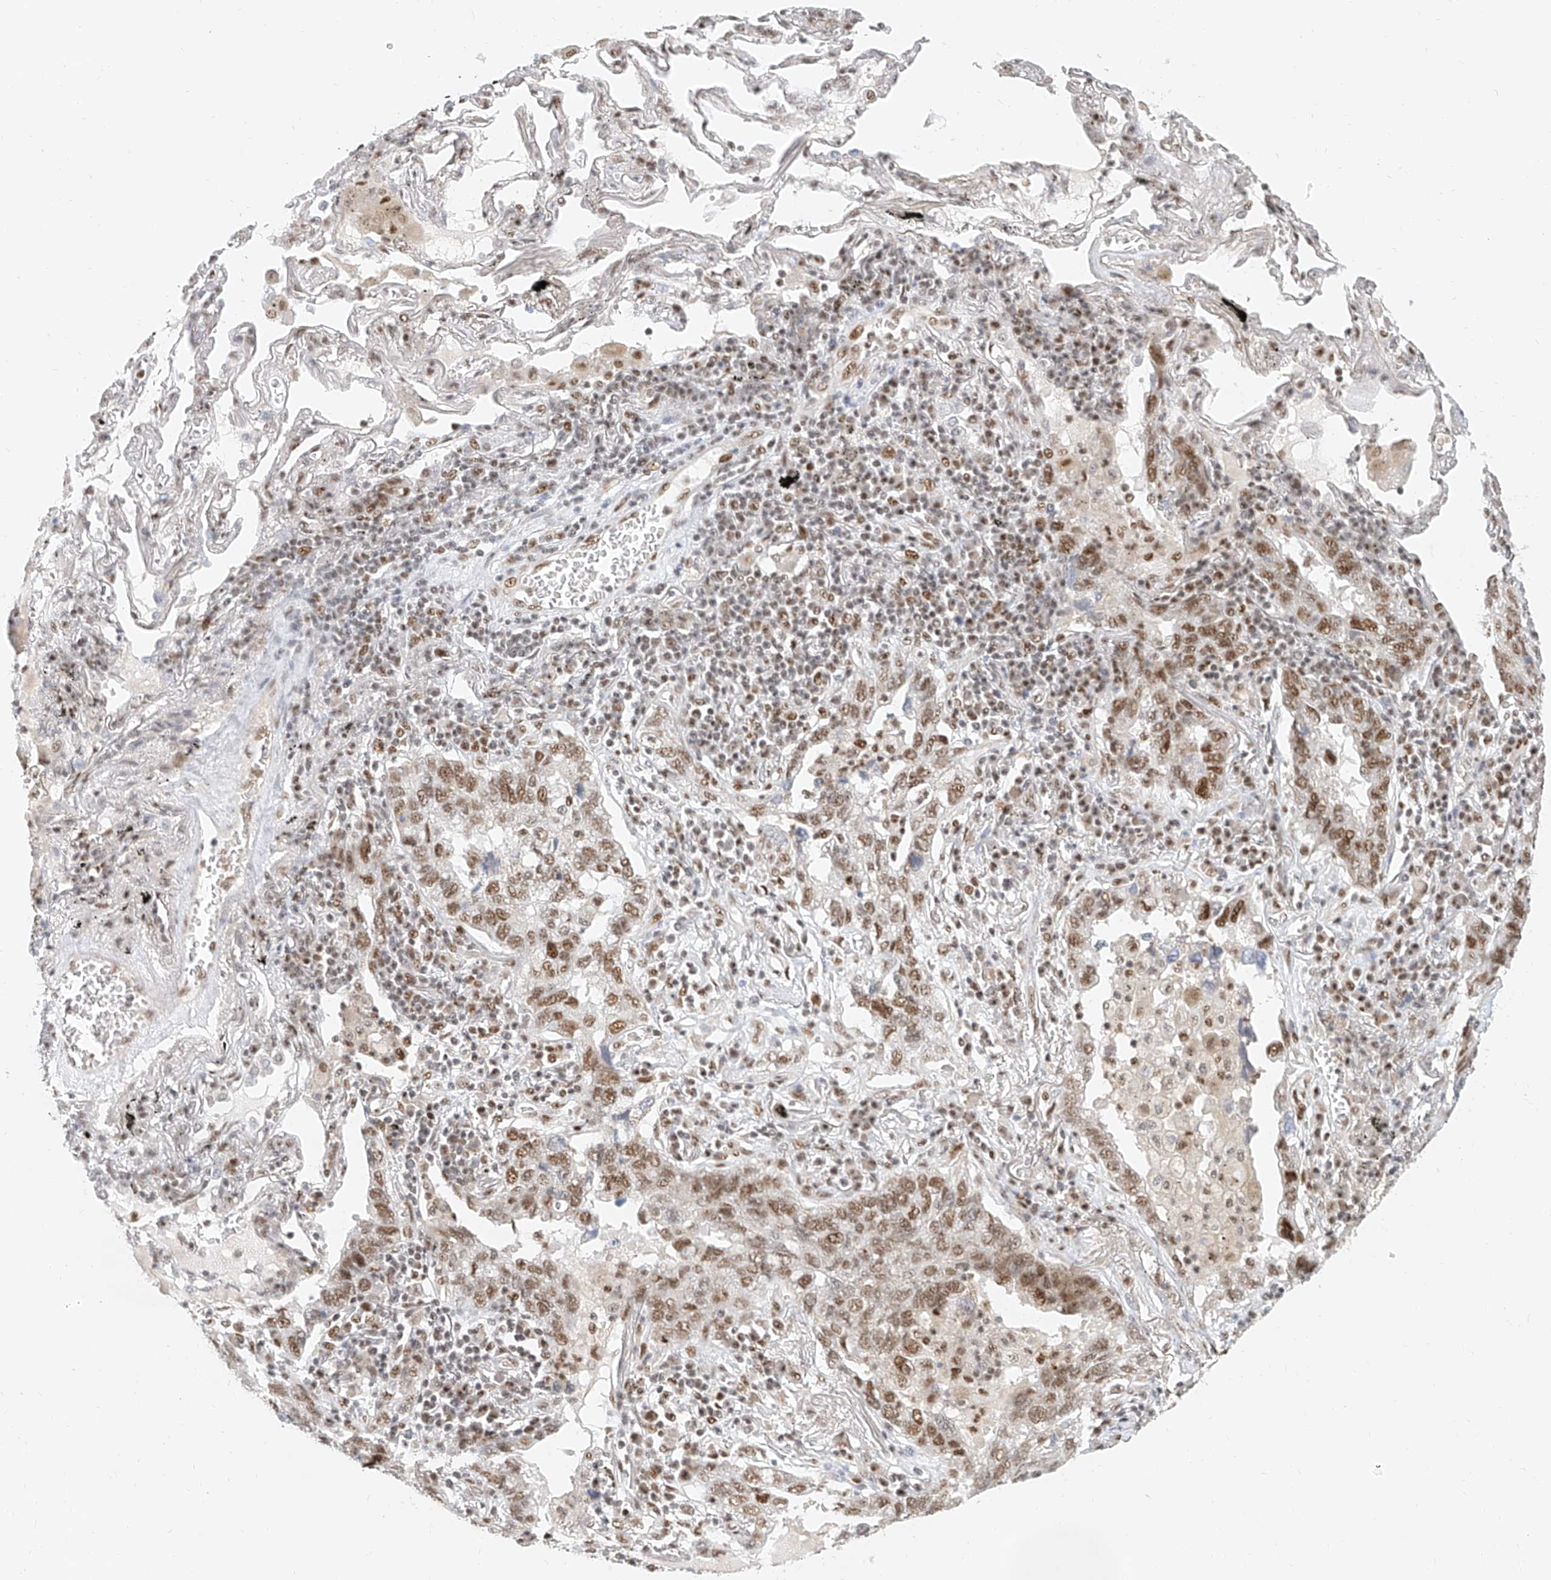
{"staining": {"intensity": "moderate", "quantity": ">75%", "location": "nuclear"}, "tissue": "lung cancer", "cell_type": "Tumor cells", "image_type": "cancer", "snomed": [{"axis": "morphology", "description": "Adenocarcinoma, NOS"}, {"axis": "topography", "description": "Lung"}], "caption": "About >75% of tumor cells in human lung adenocarcinoma display moderate nuclear protein staining as visualized by brown immunohistochemical staining.", "gene": "CXorf58", "patient": {"sex": "male", "age": 65}}